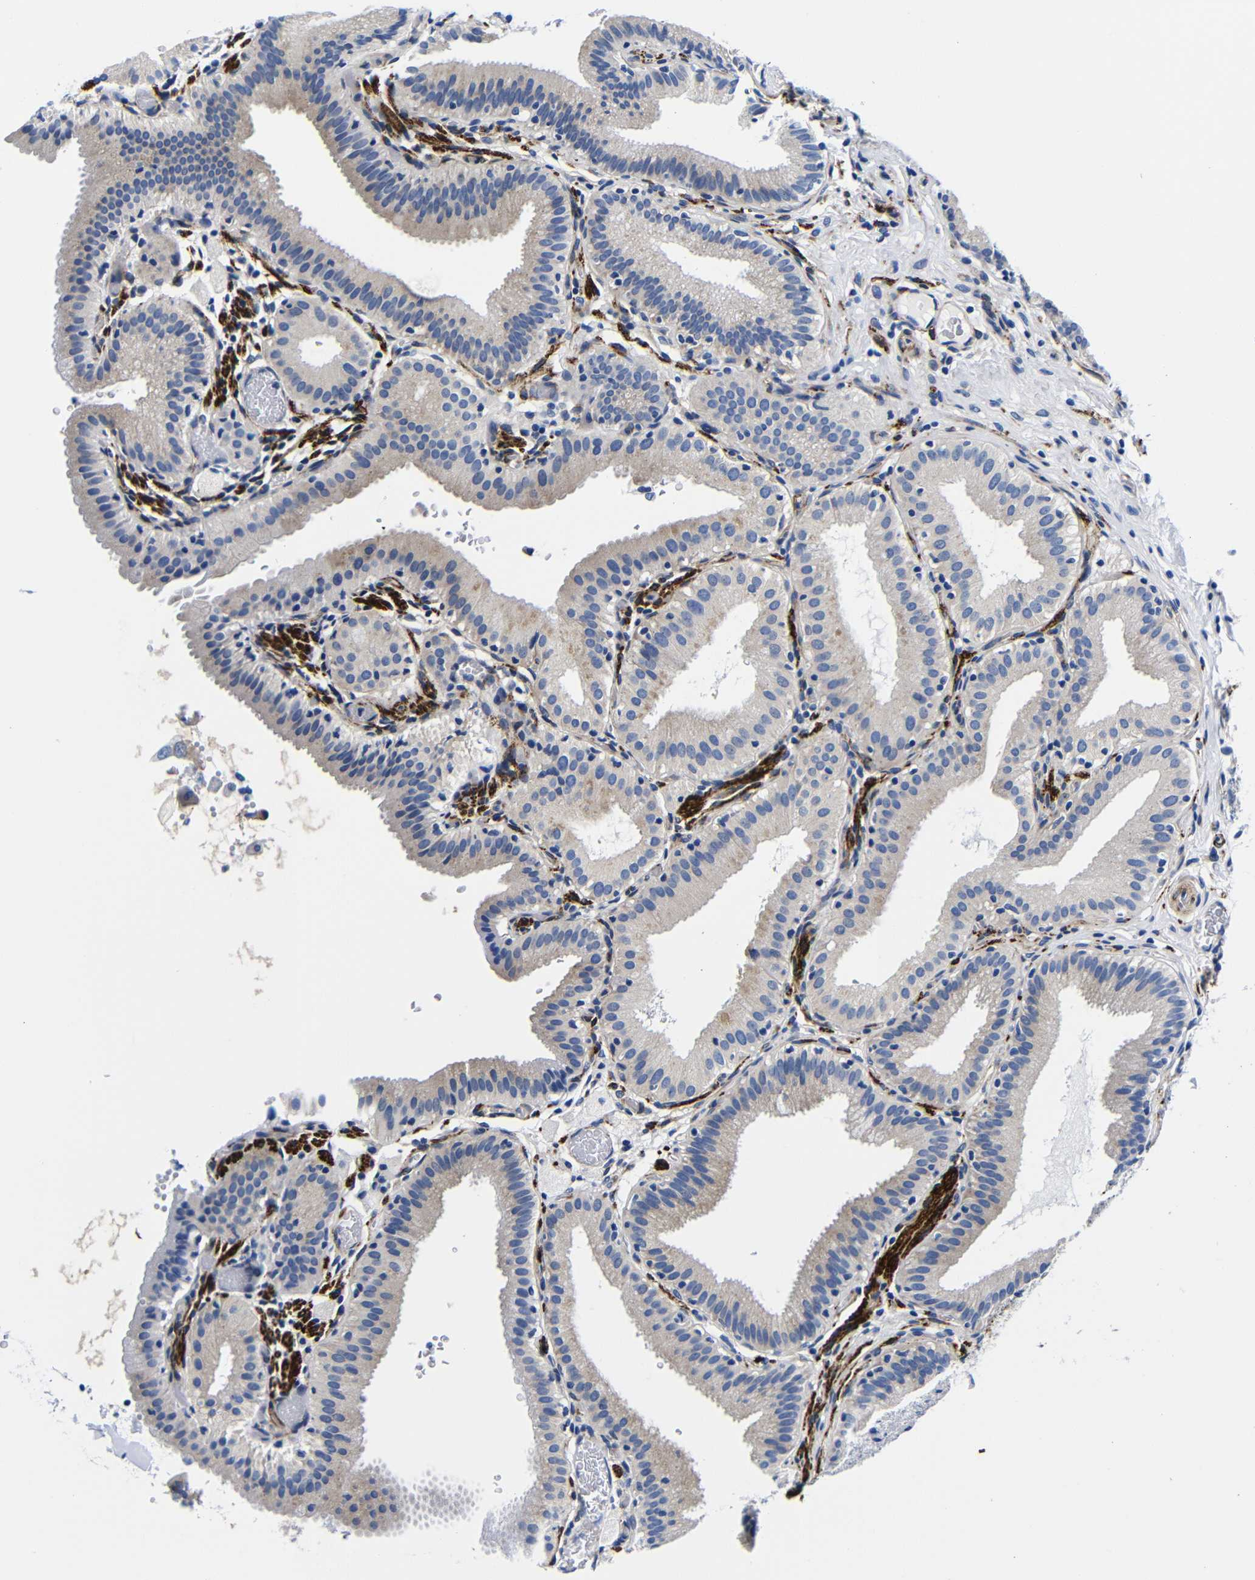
{"staining": {"intensity": "weak", "quantity": "25%-75%", "location": "cytoplasmic/membranous"}, "tissue": "gallbladder", "cell_type": "Glandular cells", "image_type": "normal", "snomed": [{"axis": "morphology", "description": "Normal tissue, NOS"}, {"axis": "topography", "description": "Gallbladder"}], "caption": "Immunohistochemistry micrograph of benign human gallbladder stained for a protein (brown), which shows low levels of weak cytoplasmic/membranous staining in approximately 25%-75% of glandular cells.", "gene": "LRIG1", "patient": {"sex": "male", "age": 54}}